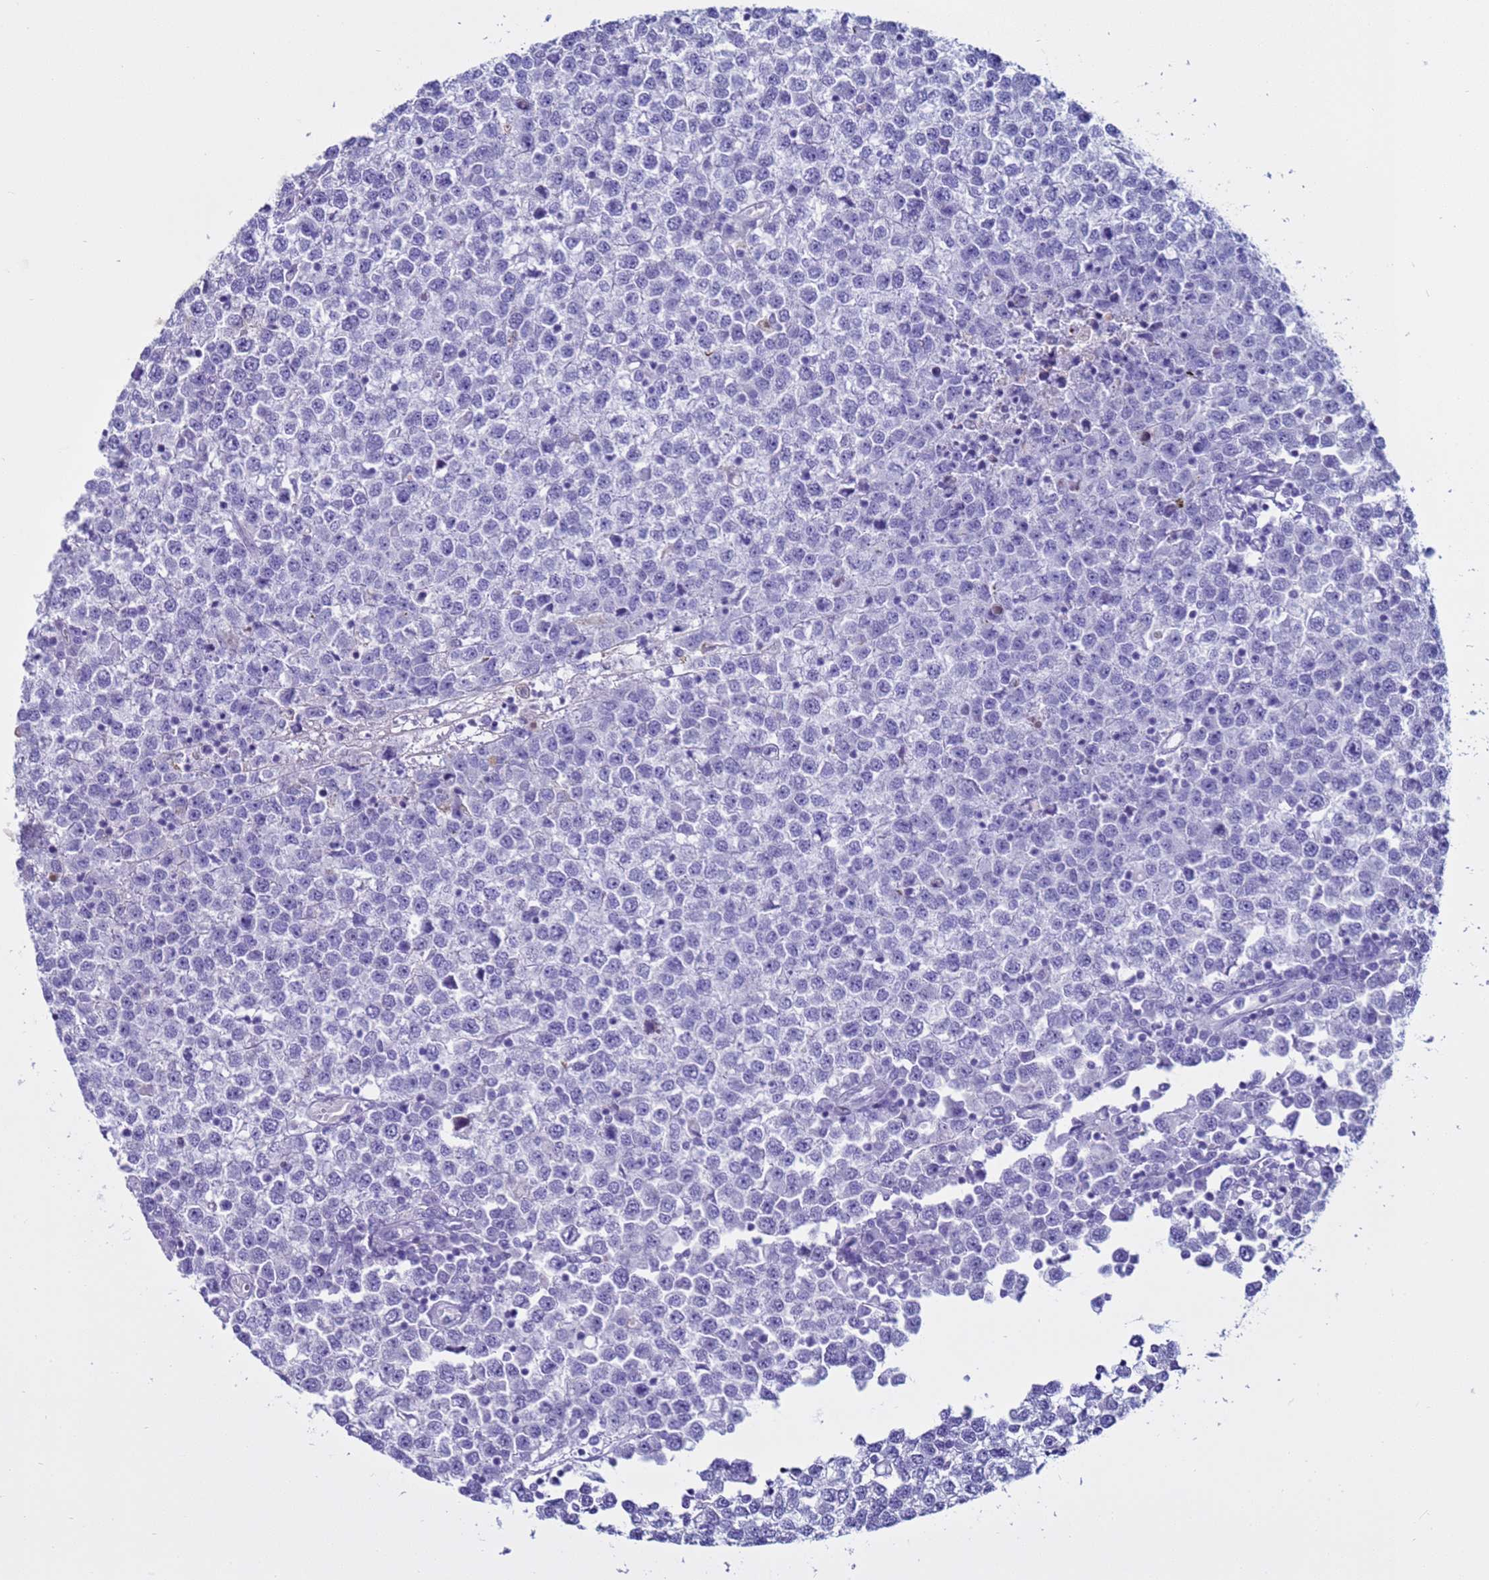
{"staining": {"intensity": "negative", "quantity": "none", "location": "none"}, "tissue": "testis cancer", "cell_type": "Tumor cells", "image_type": "cancer", "snomed": [{"axis": "morphology", "description": "Seminoma, NOS"}, {"axis": "topography", "description": "Testis"}], "caption": "A histopathology image of testis cancer stained for a protein shows no brown staining in tumor cells.", "gene": "CST4", "patient": {"sex": "male", "age": 65}}